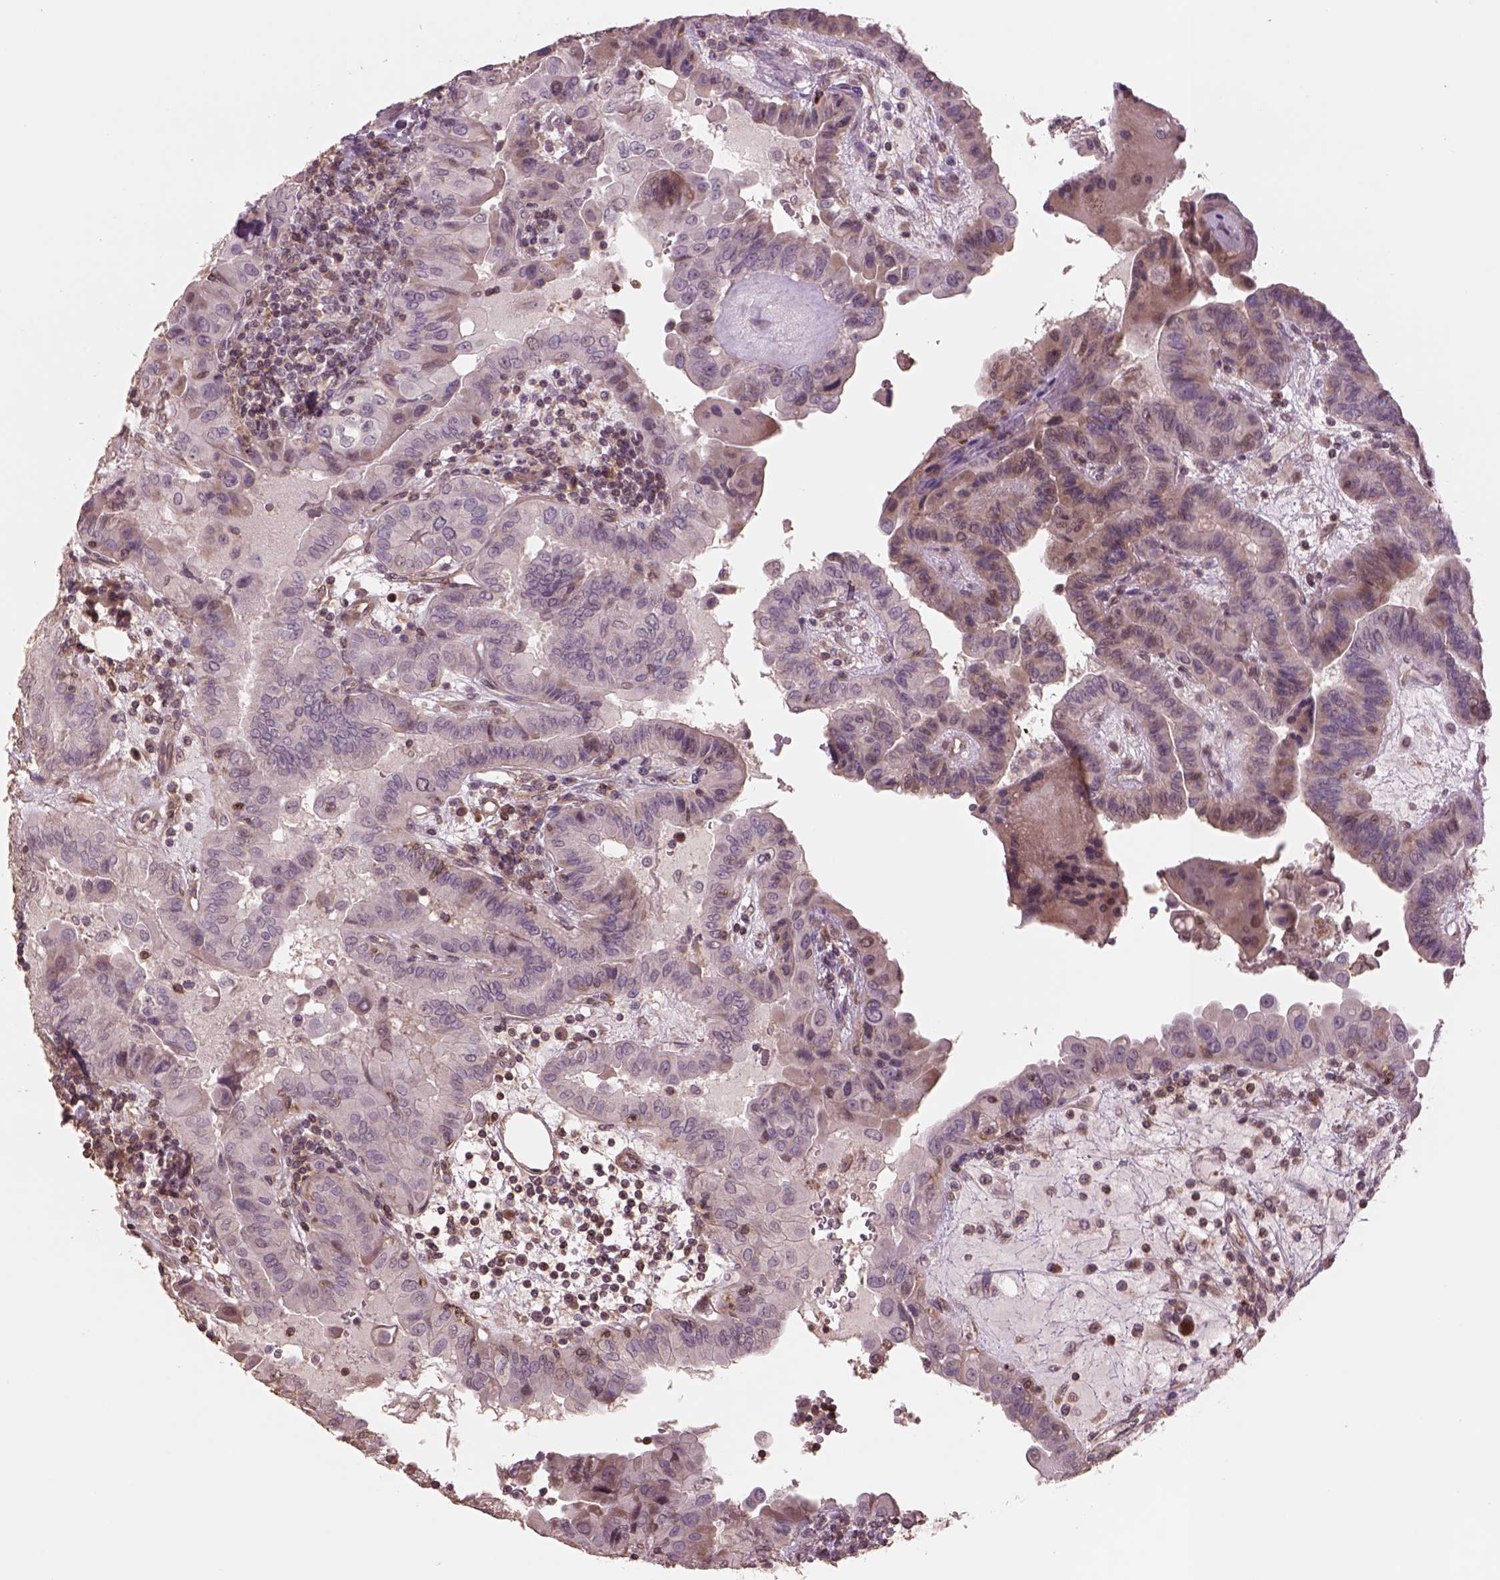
{"staining": {"intensity": "weak", "quantity": "<25%", "location": "cytoplasmic/membranous"}, "tissue": "thyroid cancer", "cell_type": "Tumor cells", "image_type": "cancer", "snomed": [{"axis": "morphology", "description": "Papillary adenocarcinoma, NOS"}, {"axis": "topography", "description": "Thyroid gland"}], "caption": "Human thyroid cancer (papillary adenocarcinoma) stained for a protein using immunohistochemistry shows no staining in tumor cells.", "gene": "LIN7A", "patient": {"sex": "female", "age": 37}}